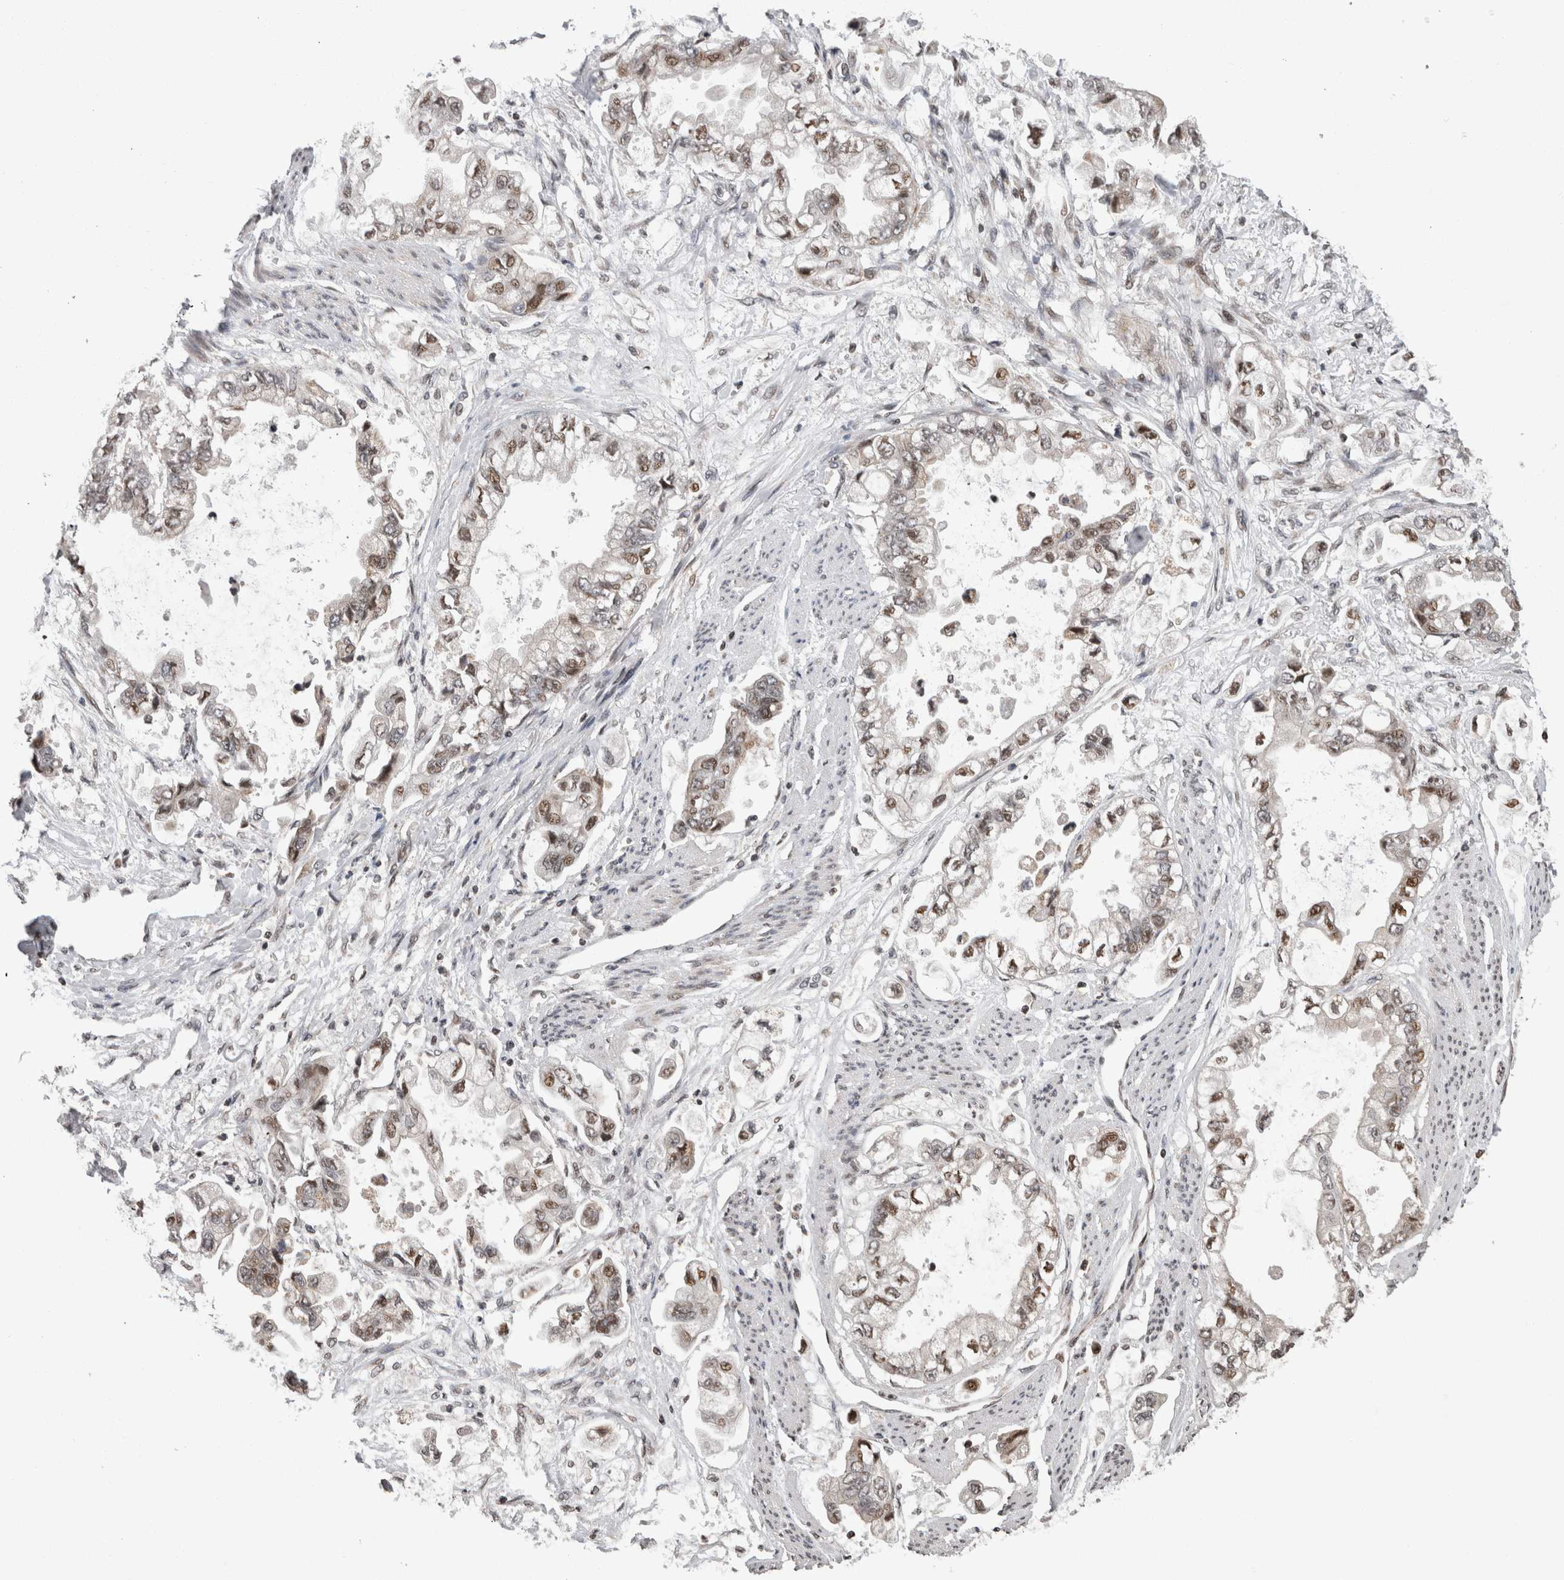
{"staining": {"intensity": "weak", "quantity": "25%-75%", "location": "nuclear"}, "tissue": "stomach cancer", "cell_type": "Tumor cells", "image_type": "cancer", "snomed": [{"axis": "morphology", "description": "Adenocarcinoma, NOS"}, {"axis": "topography", "description": "Stomach"}], "caption": "The histopathology image reveals staining of stomach adenocarcinoma, revealing weak nuclear protein positivity (brown color) within tumor cells.", "gene": "ZBTB11", "patient": {"sex": "male", "age": 62}}